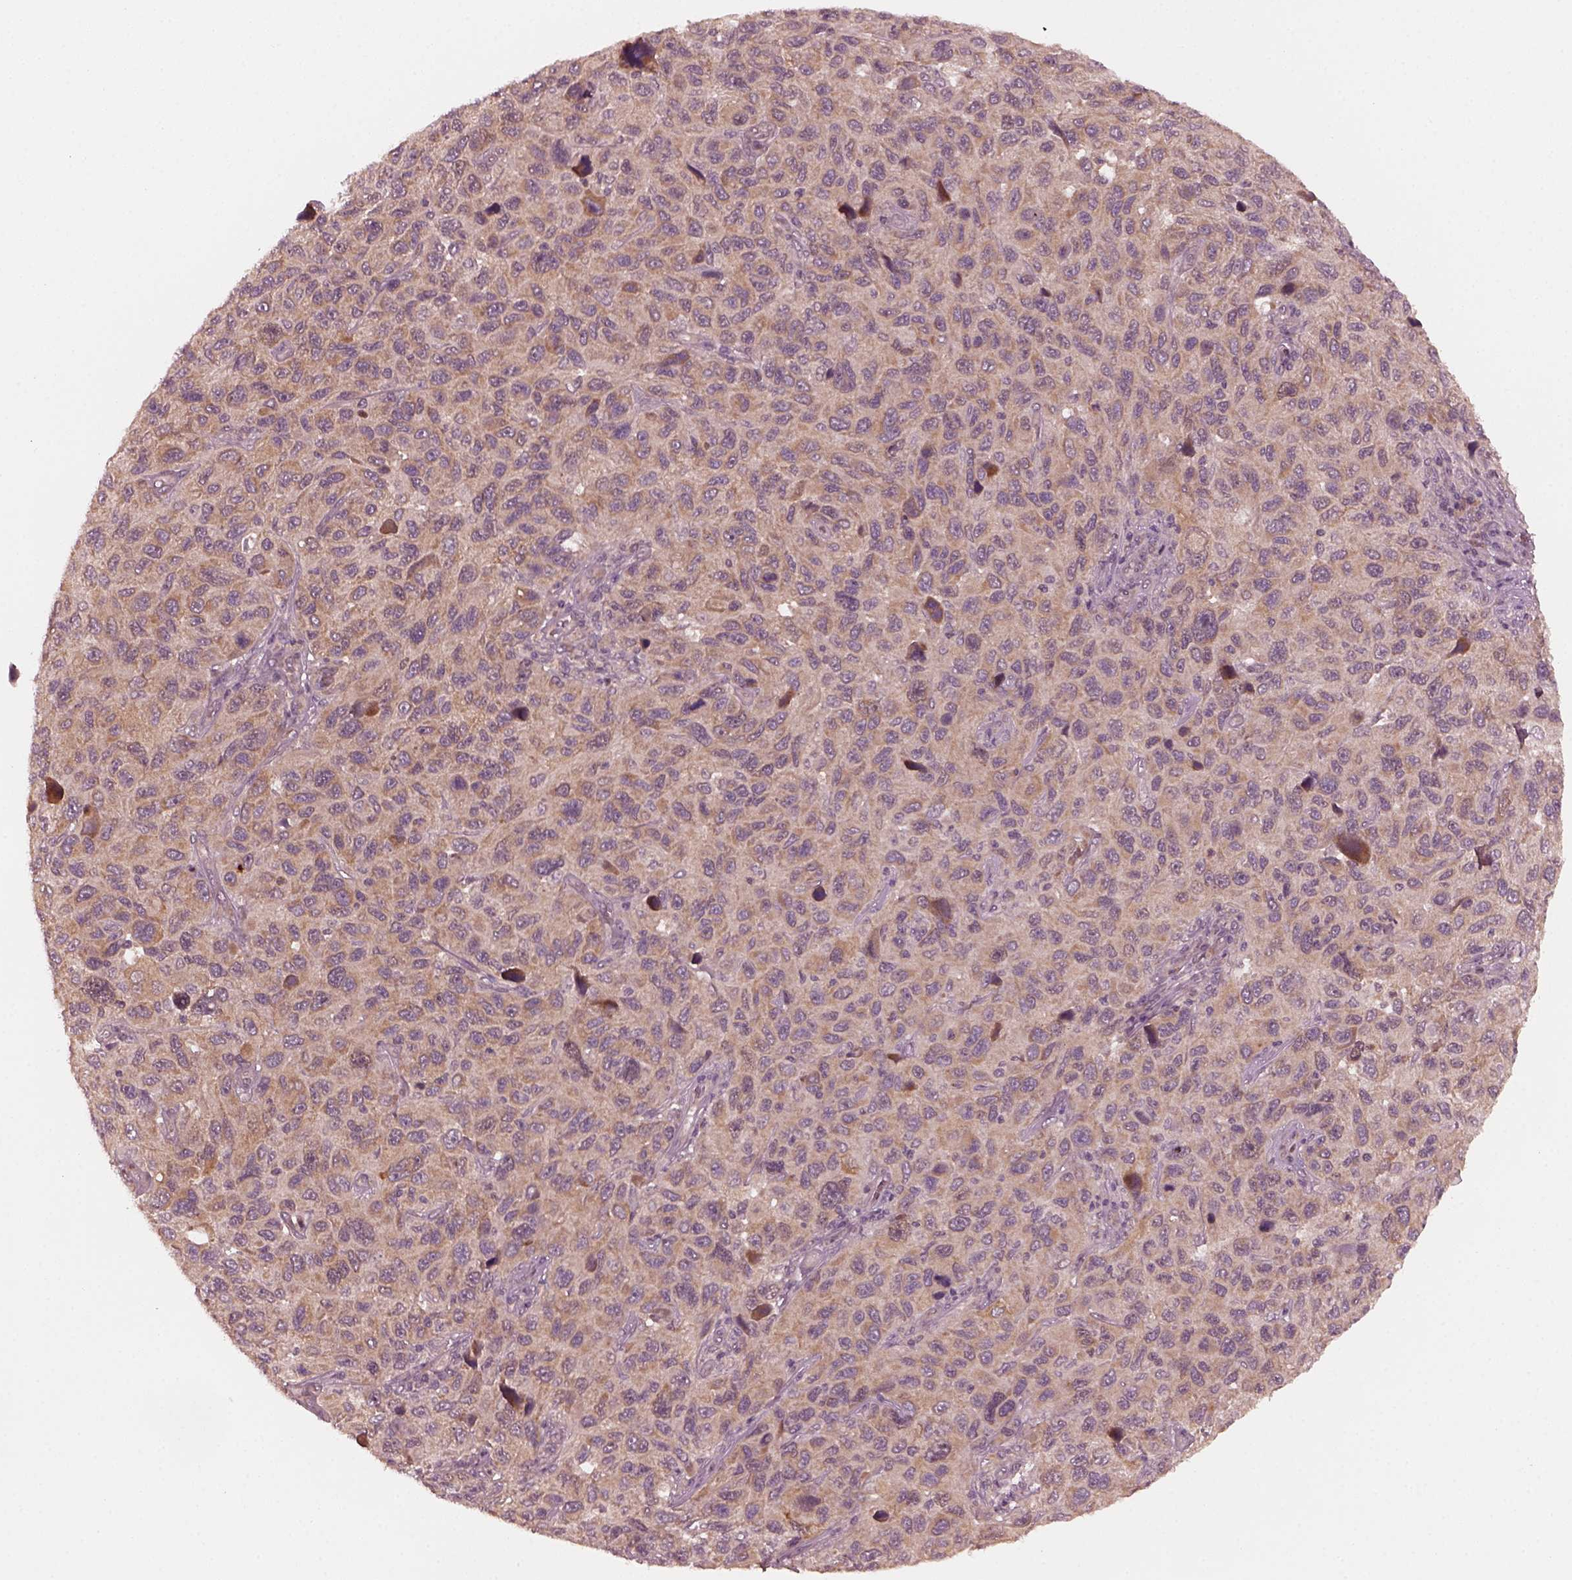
{"staining": {"intensity": "weak", "quantity": "25%-75%", "location": "cytoplasmic/membranous"}, "tissue": "melanoma", "cell_type": "Tumor cells", "image_type": "cancer", "snomed": [{"axis": "morphology", "description": "Malignant melanoma, NOS"}, {"axis": "topography", "description": "Skin"}], "caption": "Protein staining exhibits weak cytoplasmic/membranous expression in approximately 25%-75% of tumor cells in melanoma. The protein is shown in brown color, while the nuclei are stained blue.", "gene": "FAF2", "patient": {"sex": "male", "age": 53}}